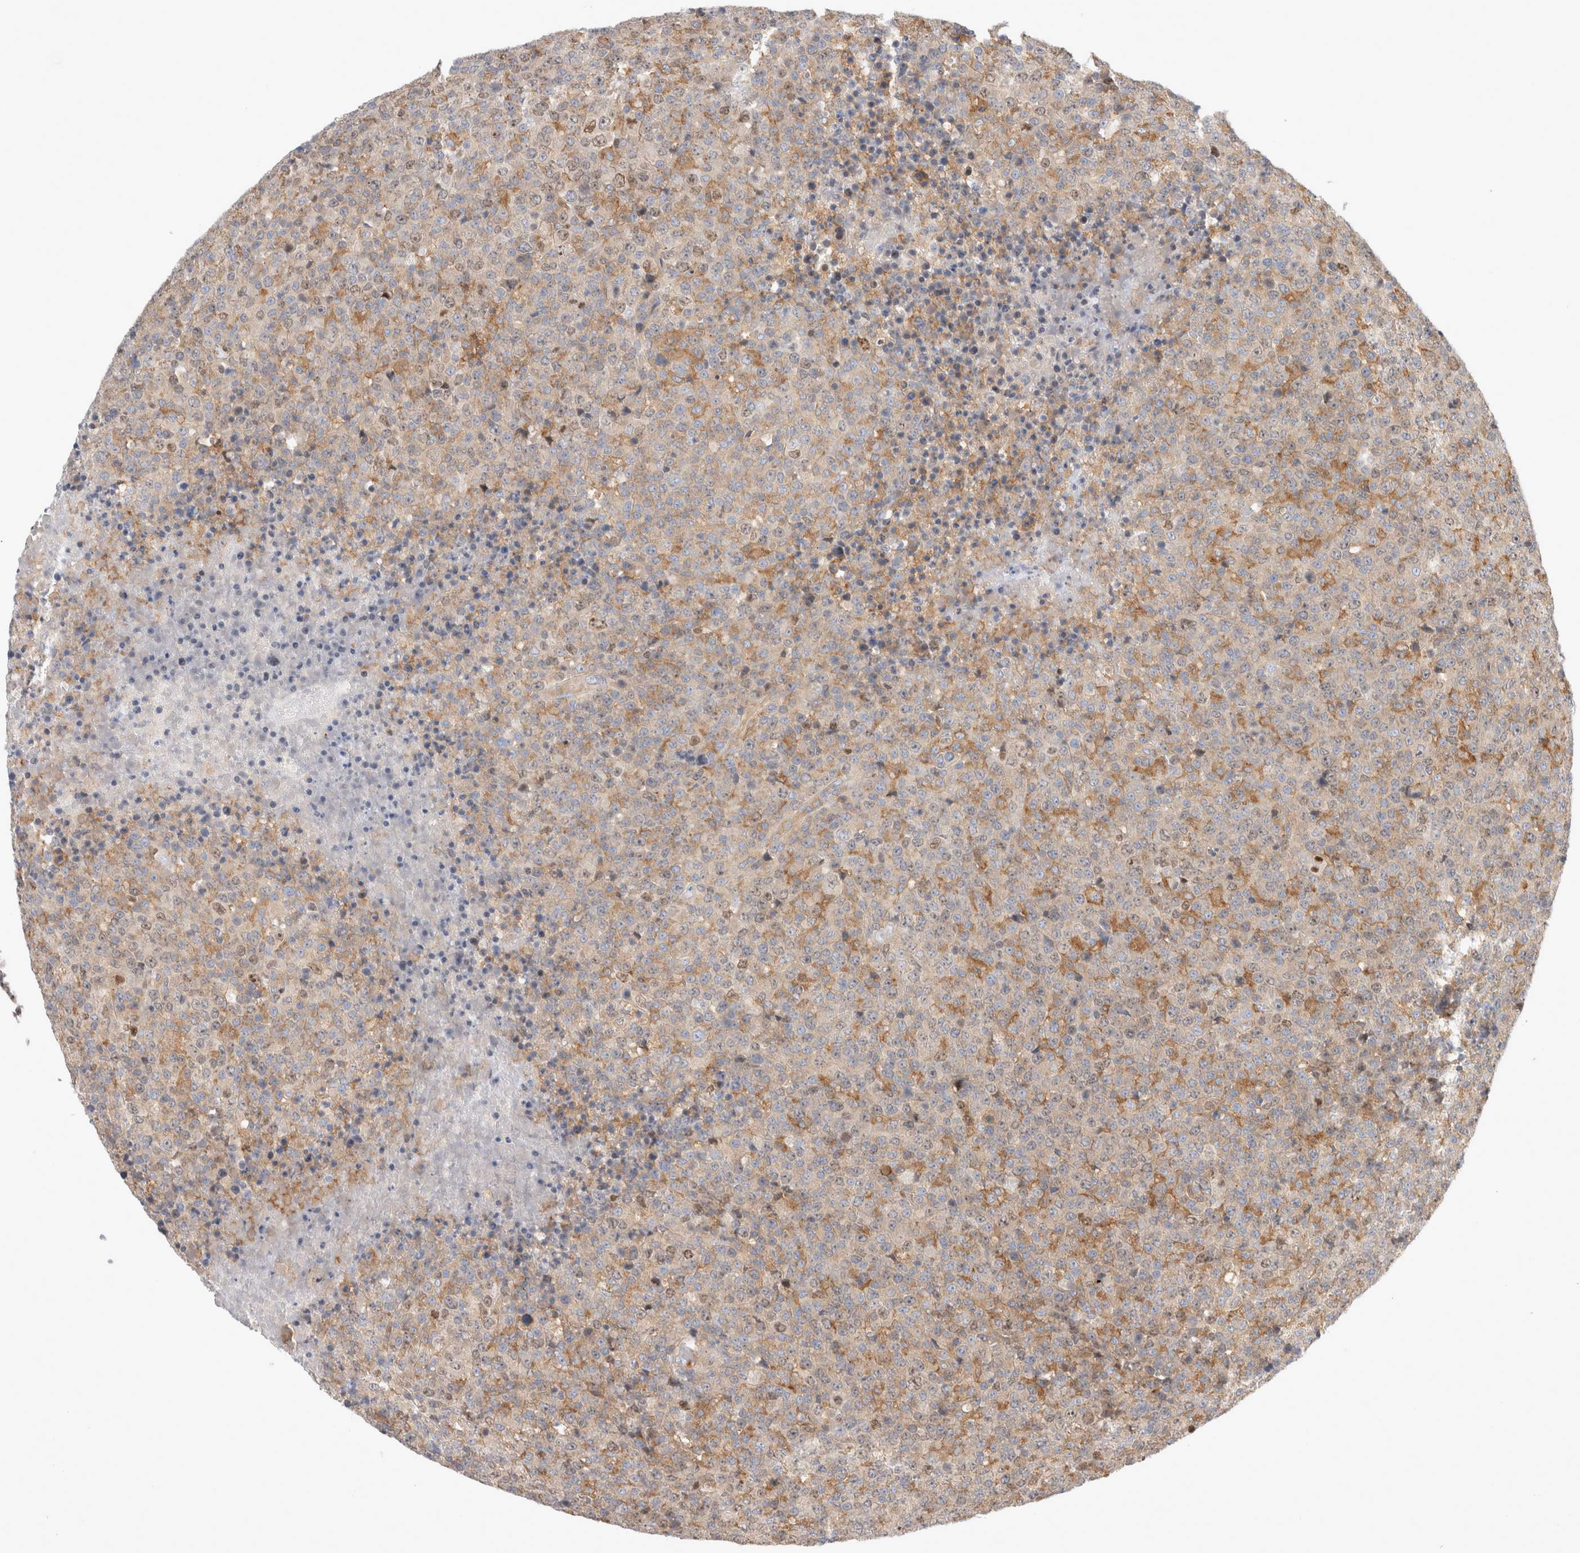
{"staining": {"intensity": "weak", "quantity": "25%-75%", "location": "cytoplasmic/membranous"}, "tissue": "lymphoma", "cell_type": "Tumor cells", "image_type": "cancer", "snomed": [{"axis": "morphology", "description": "Malignant lymphoma, non-Hodgkin's type, High grade"}, {"axis": "topography", "description": "Lymph node"}], "caption": "Immunohistochemical staining of lymphoma shows low levels of weak cytoplasmic/membranous staining in approximately 25%-75% of tumor cells.", "gene": "CDCA7L", "patient": {"sex": "male", "age": 13}}